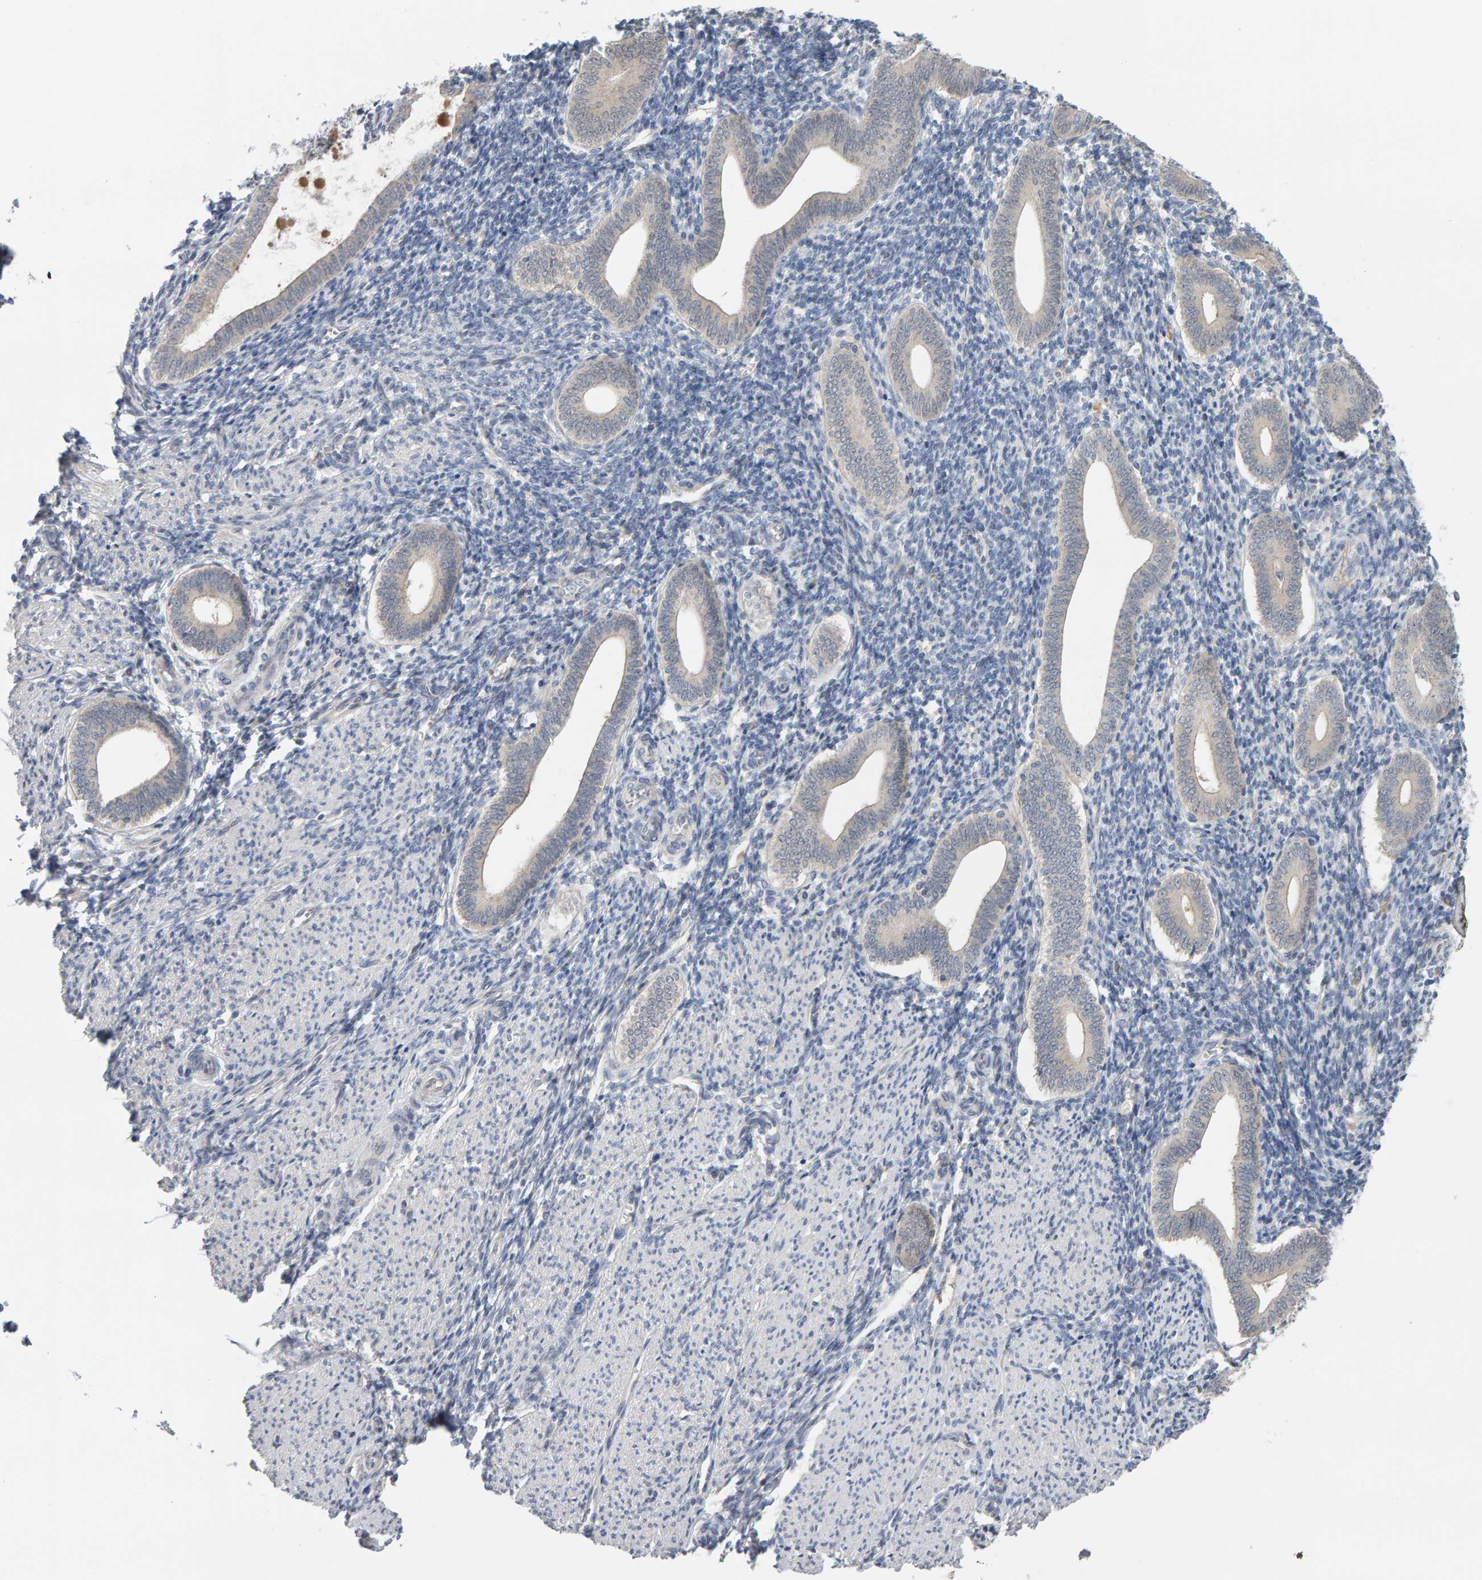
{"staining": {"intensity": "negative", "quantity": "none", "location": "none"}, "tissue": "endometrium", "cell_type": "Cells in endometrial stroma", "image_type": "normal", "snomed": [{"axis": "morphology", "description": "Normal tissue, NOS"}, {"axis": "topography", "description": "Uterus"}, {"axis": "topography", "description": "Endometrium"}], "caption": "Immunohistochemistry (IHC) micrograph of normal endometrium: human endometrium stained with DAB displays no significant protein expression in cells in endometrial stroma.", "gene": "GFUS", "patient": {"sex": "female", "age": 33}}